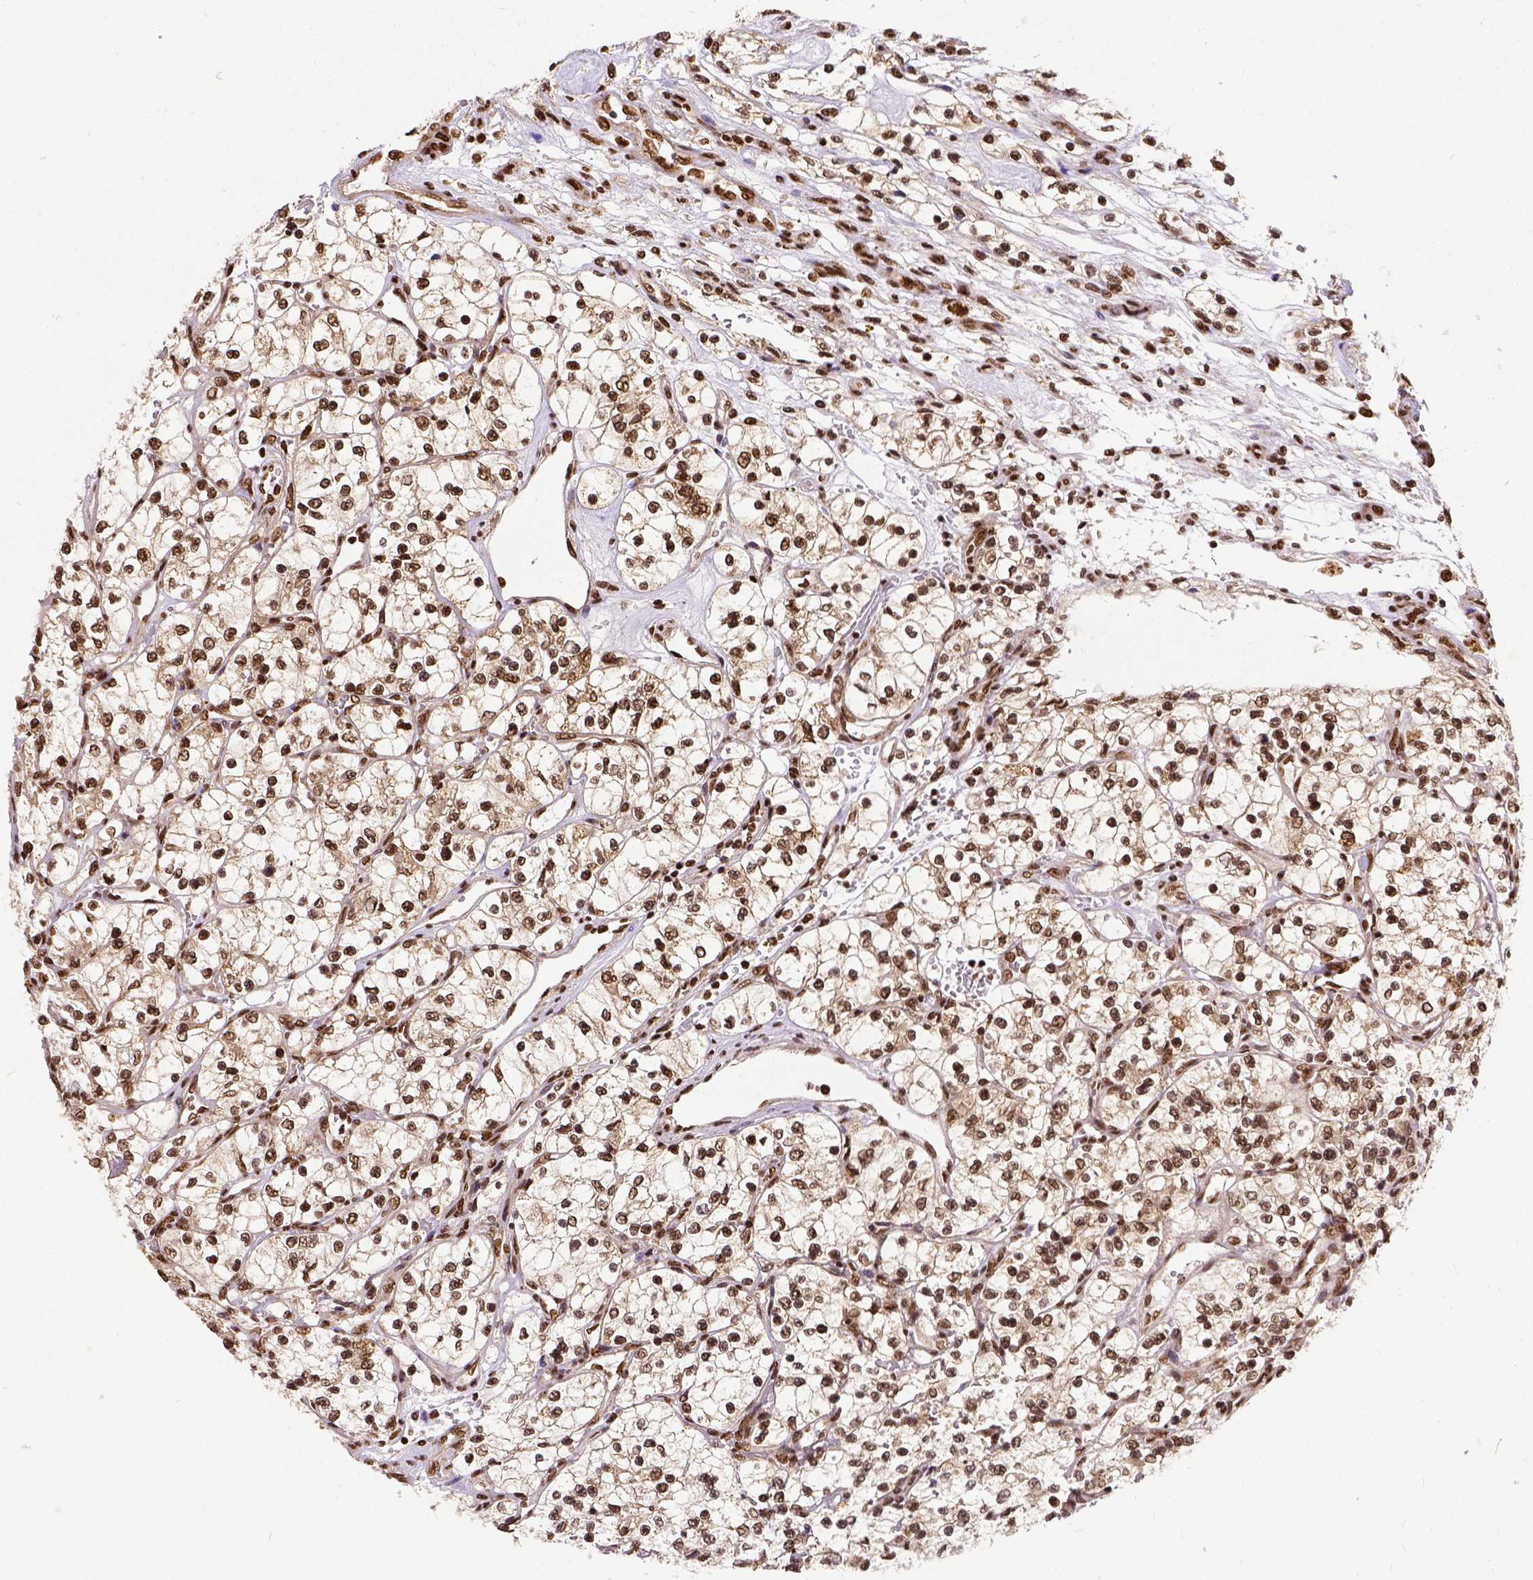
{"staining": {"intensity": "strong", "quantity": ">75%", "location": "nuclear"}, "tissue": "renal cancer", "cell_type": "Tumor cells", "image_type": "cancer", "snomed": [{"axis": "morphology", "description": "Adenocarcinoma, NOS"}, {"axis": "topography", "description": "Kidney"}], "caption": "Renal adenocarcinoma stained with a brown dye displays strong nuclear positive staining in about >75% of tumor cells.", "gene": "NACC1", "patient": {"sex": "female", "age": 69}}